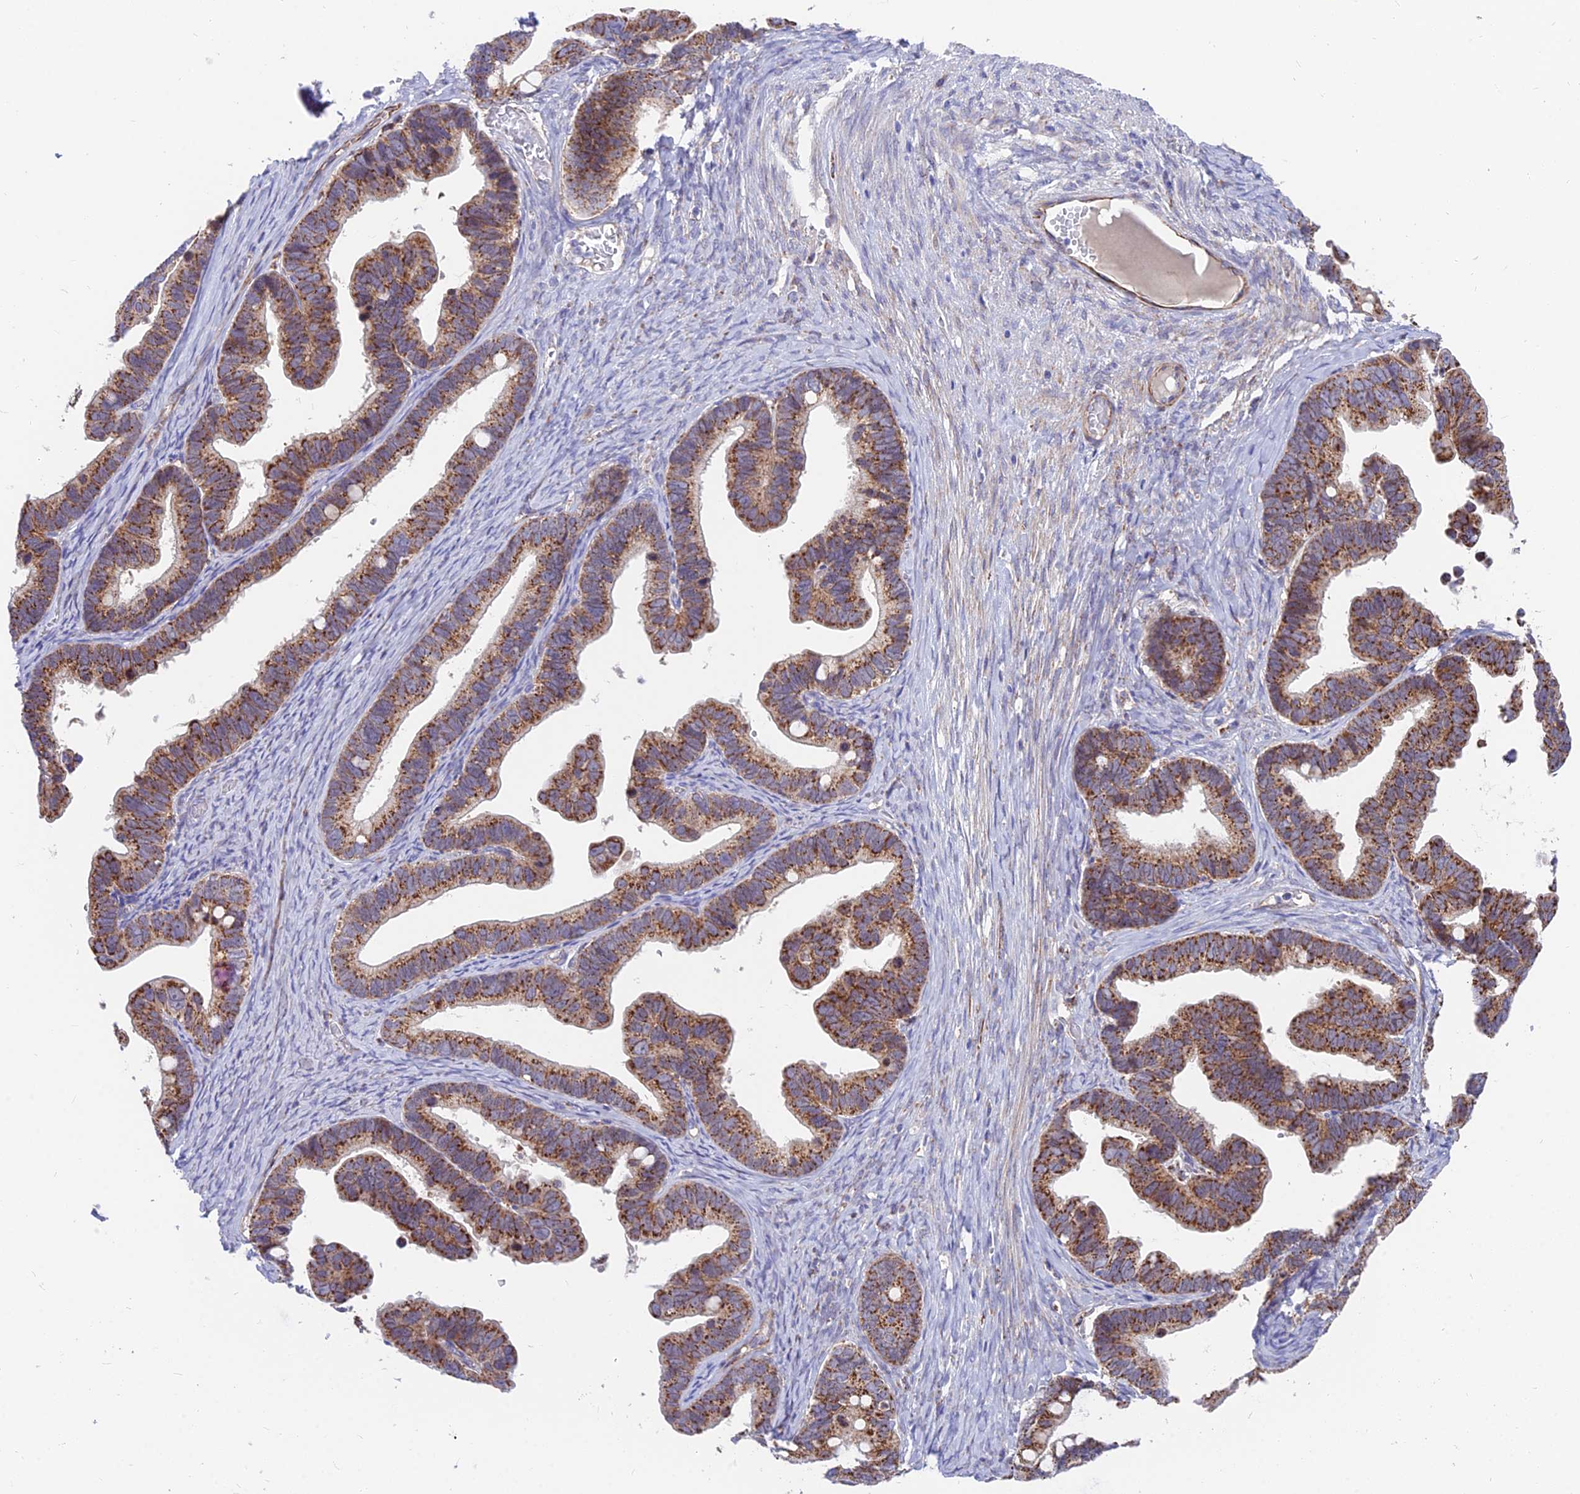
{"staining": {"intensity": "strong", "quantity": ">75%", "location": "cytoplasmic/membranous"}, "tissue": "ovarian cancer", "cell_type": "Tumor cells", "image_type": "cancer", "snomed": [{"axis": "morphology", "description": "Cystadenocarcinoma, serous, NOS"}, {"axis": "topography", "description": "Ovary"}], "caption": "Protein staining shows strong cytoplasmic/membranous expression in approximately >75% of tumor cells in ovarian cancer (serous cystadenocarcinoma). (IHC, brightfield microscopy, high magnification).", "gene": "TIGD6", "patient": {"sex": "female", "age": 56}}